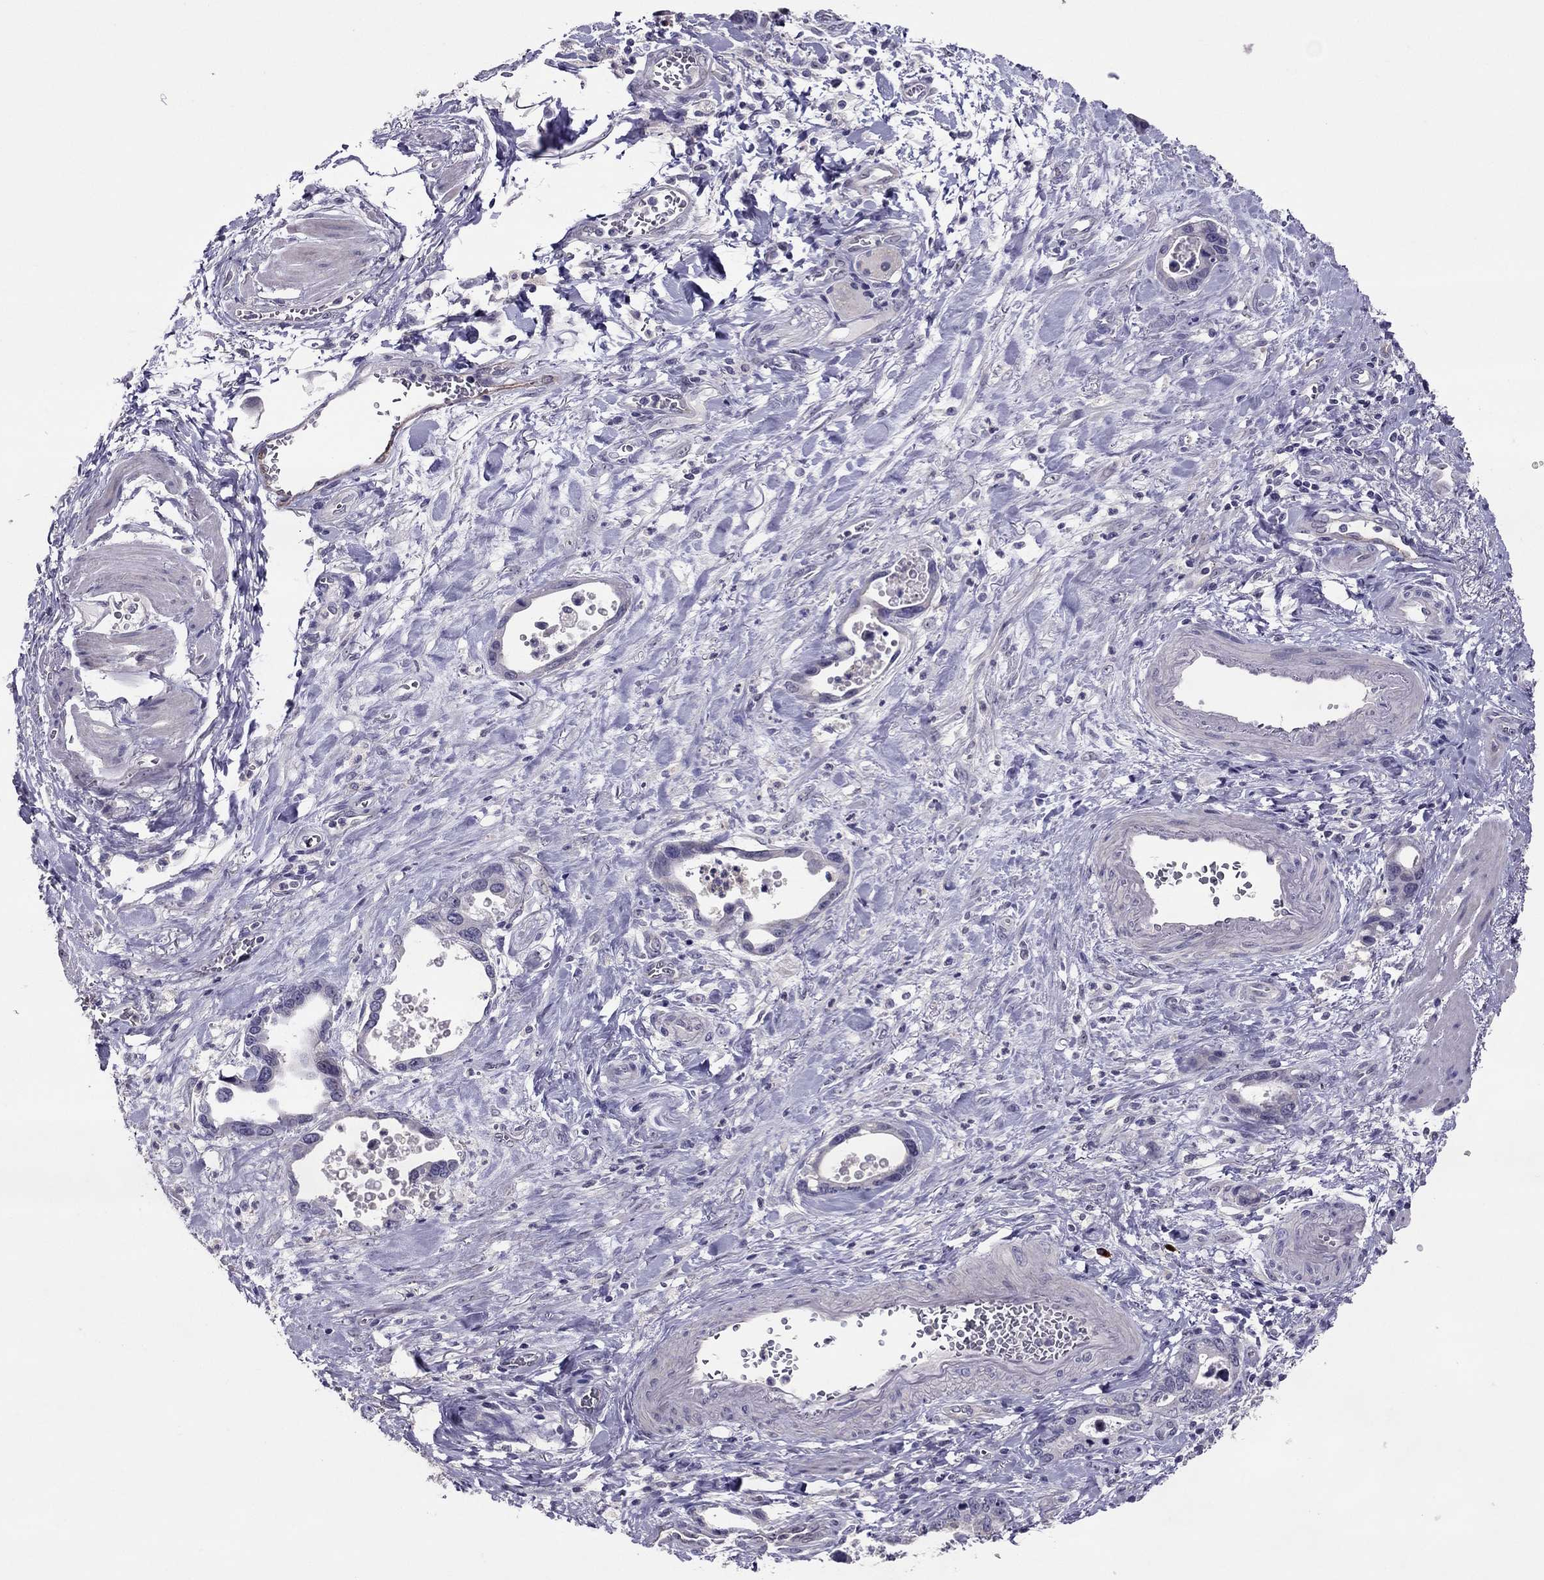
{"staining": {"intensity": "negative", "quantity": "none", "location": "none"}, "tissue": "stomach cancer", "cell_type": "Tumor cells", "image_type": "cancer", "snomed": [{"axis": "morphology", "description": "Normal tissue, NOS"}, {"axis": "morphology", "description": "Adenocarcinoma, NOS"}, {"axis": "topography", "description": "Esophagus"}, {"axis": "topography", "description": "Stomach, upper"}], "caption": "Protein analysis of adenocarcinoma (stomach) displays no significant staining in tumor cells. Brightfield microscopy of IHC stained with DAB (3,3'-diaminobenzidine) (brown) and hematoxylin (blue), captured at high magnification.", "gene": "LRRC46", "patient": {"sex": "male", "age": 74}}